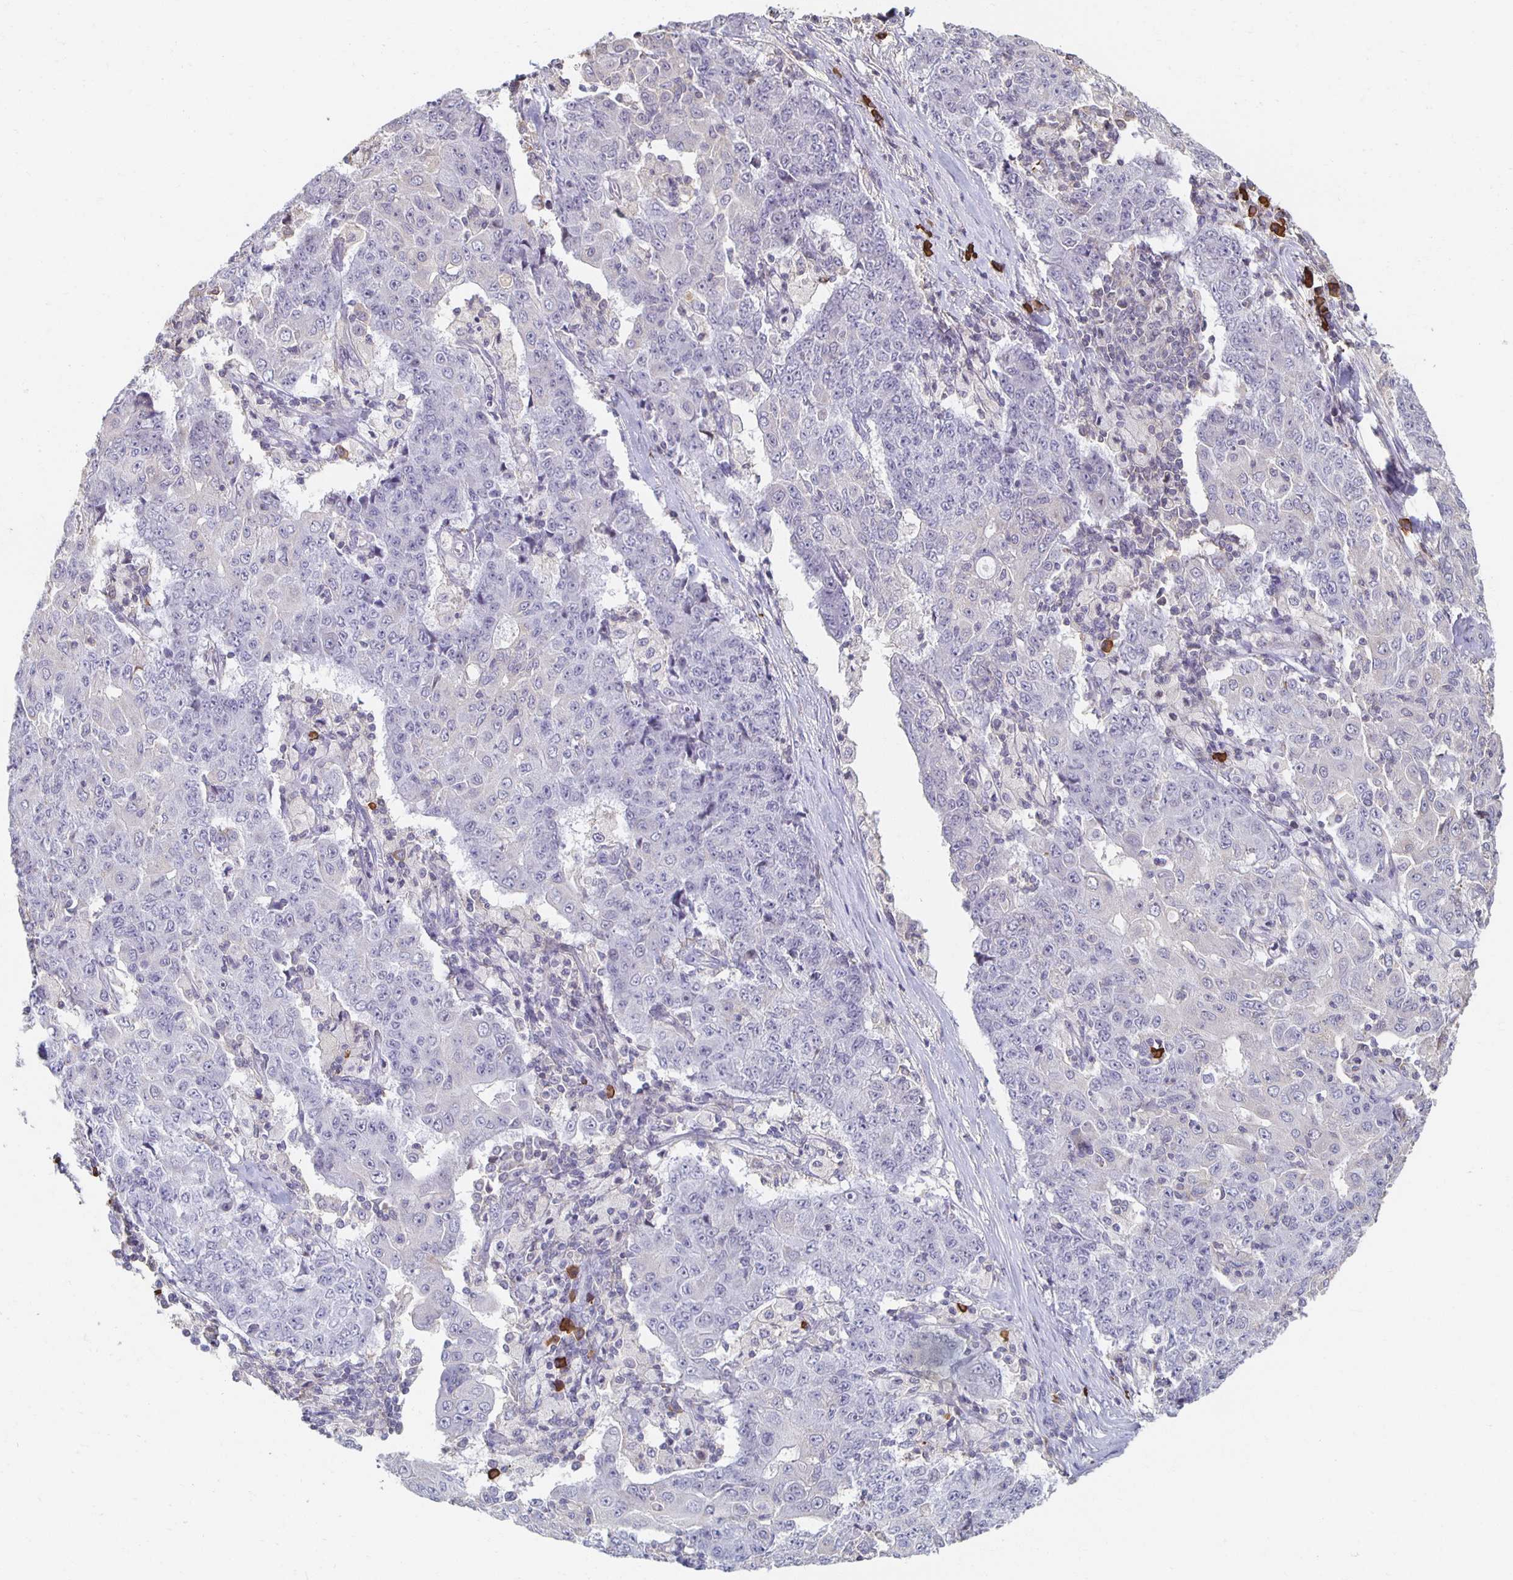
{"staining": {"intensity": "negative", "quantity": "none", "location": "none"}, "tissue": "ovarian cancer", "cell_type": "Tumor cells", "image_type": "cancer", "snomed": [{"axis": "morphology", "description": "Carcinoma, endometroid"}, {"axis": "topography", "description": "Ovary"}], "caption": "Ovarian cancer was stained to show a protein in brown. There is no significant positivity in tumor cells.", "gene": "ZNF692", "patient": {"sex": "female", "age": 42}}